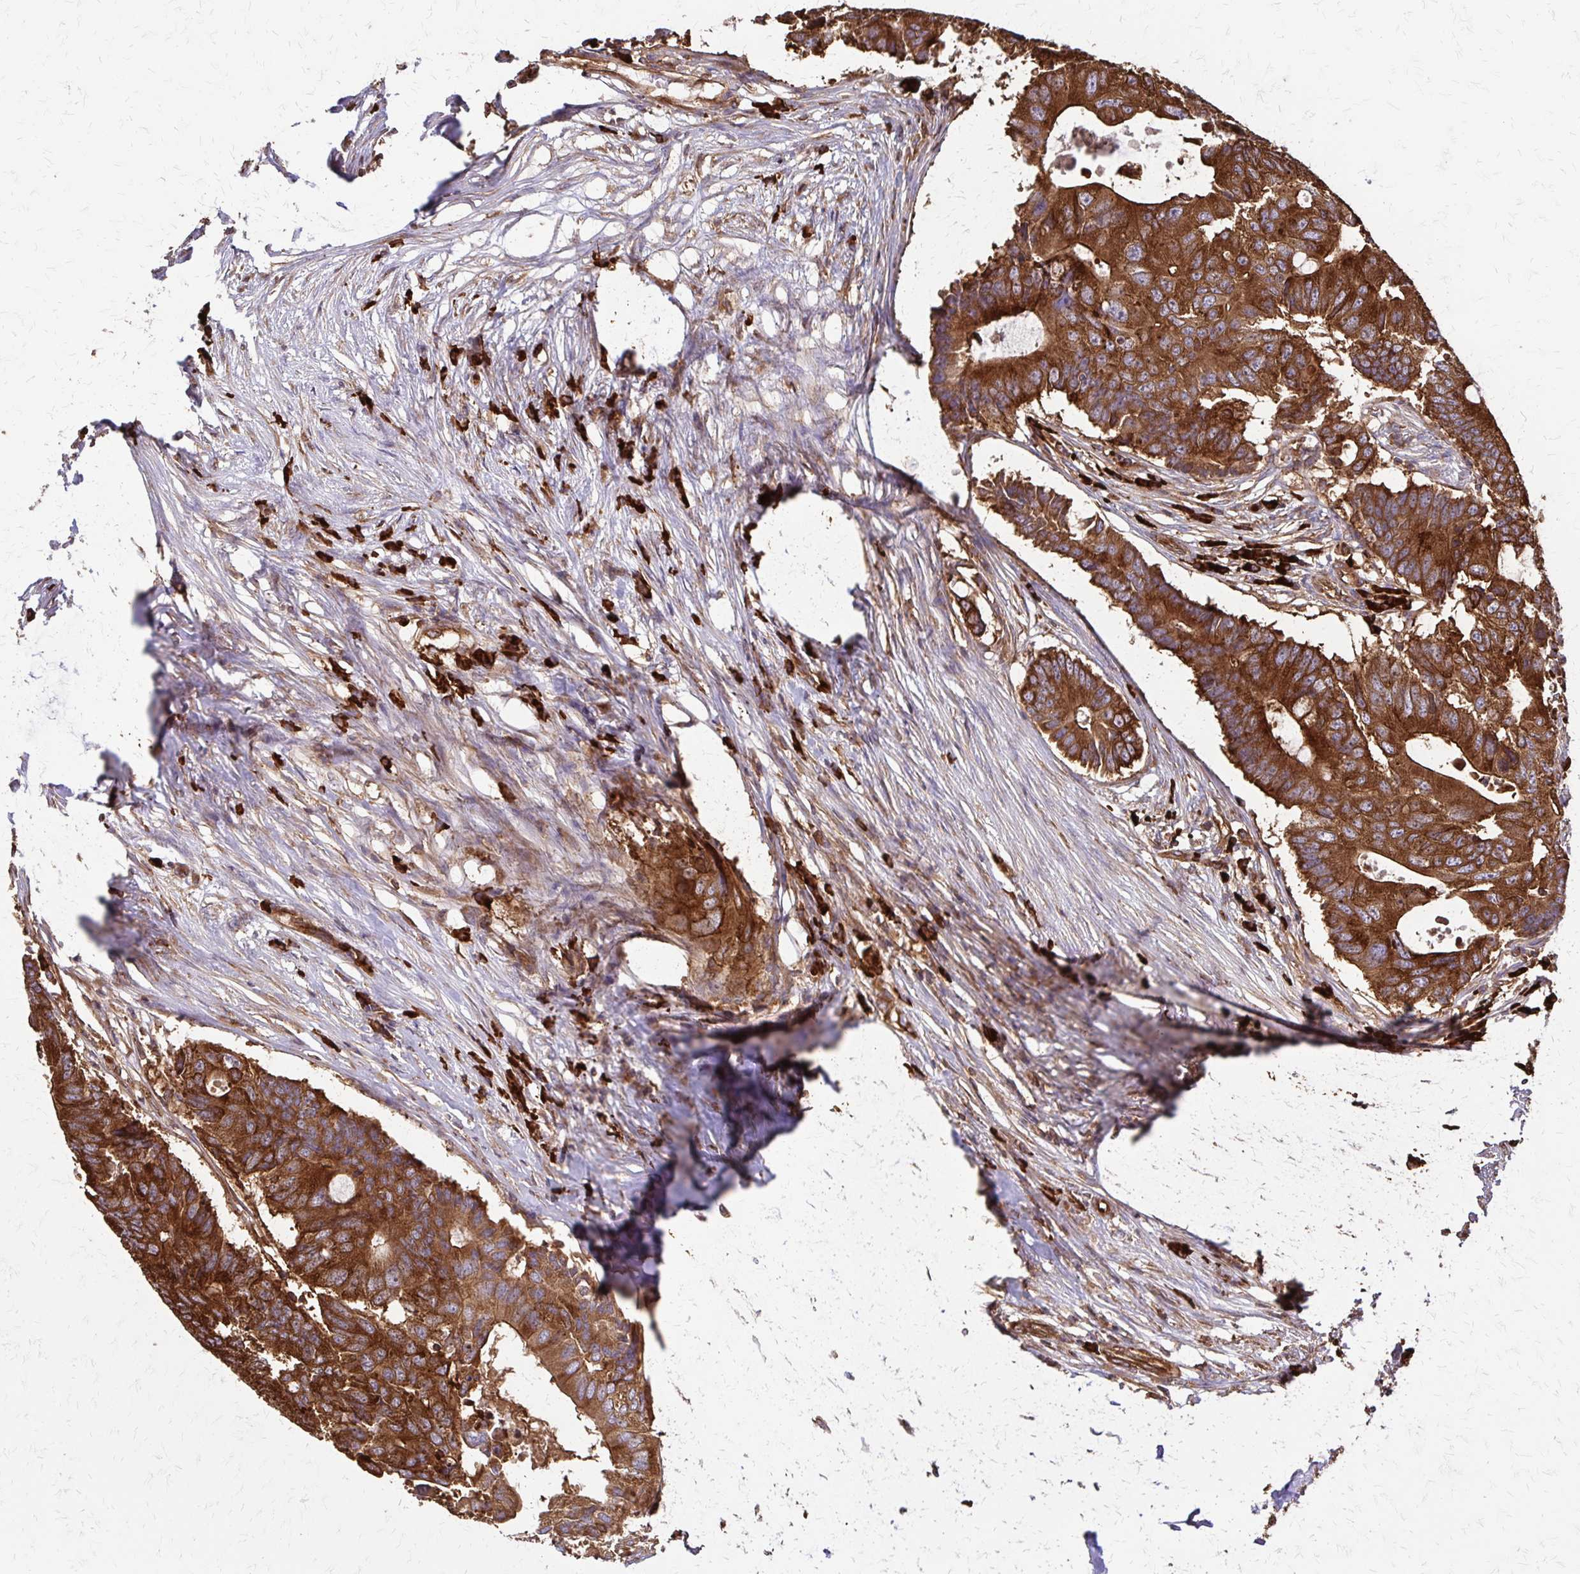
{"staining": {"intensity": "strong", "quantity": ">75%", "location": "cytoplasmic/membranous"}, "tissue": "colorectal cancer", "cell_type": "Tumor cells", "image_type": "cancer", "snomed": [{"axis": "morphology", "description": "Adenocarcinoma, NOS"}, {"axis": "topography", "description": "Colon"}], "caption": "Colorectal adenocarcinoma stained with a brown dye exhibits strong cytoplasmic/membranous positive expression in about >75% of tumor cells.", "gene": "EEF2", "patient": {"sex": "male", "age": 71}}